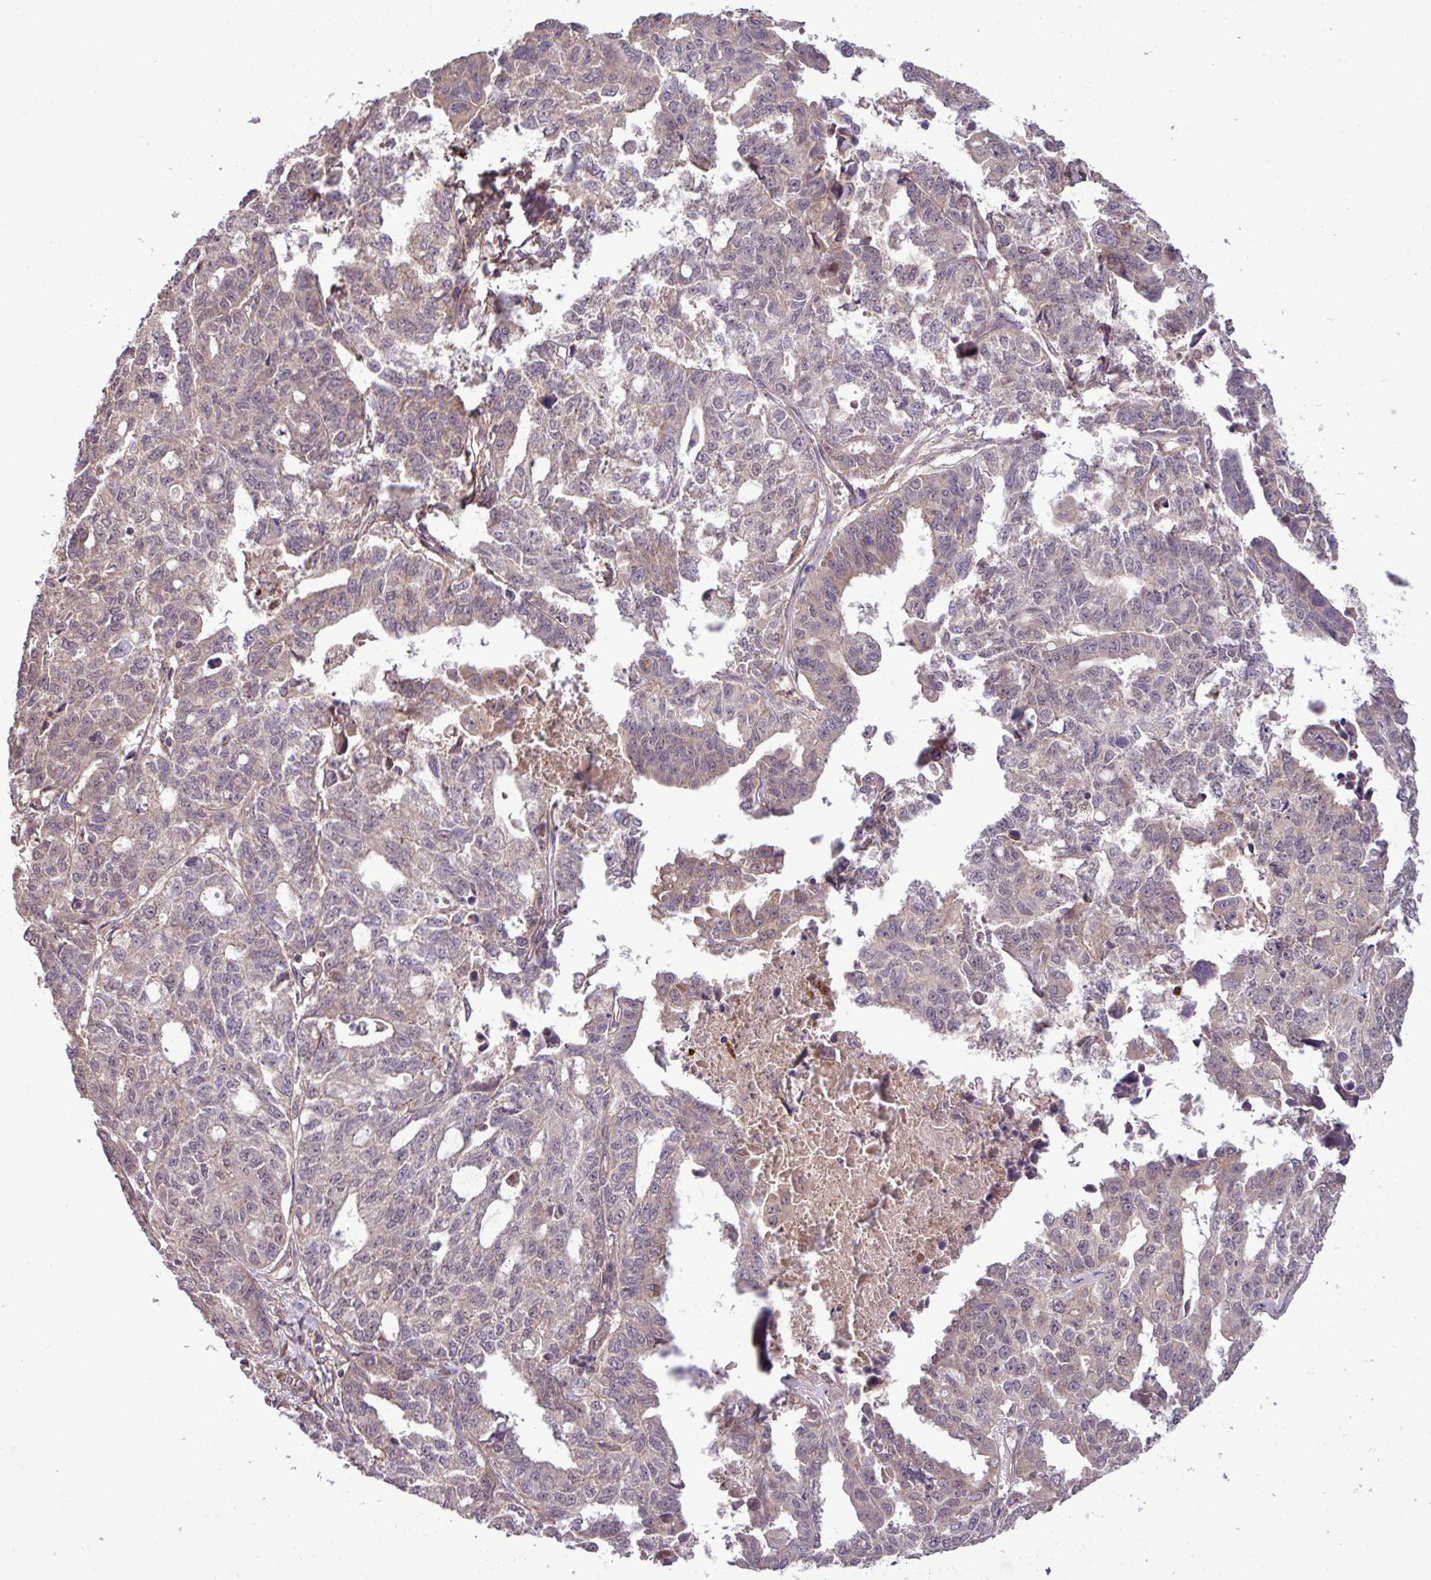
{"staining": {"intensity": "weak", "quantity": "25%-75%", "location": "nuclear"}, "tissue": "ovarian cancer", "cell_type": "Tumor cells", "image_type": "cancer", "snomed": [{"axis": "morphology", "description": "Adenocarcinoma, NOS"}, {"axis": "morphology", "description": "Carcinoma, endometroid"}, {"axis": "topography", "description": "Ovary"}], "caption": "Immunohistochemical staining of human endometroid carcinoma (ovarian) demonstrates low levels of weak nuclear protein expression in approximately 25%-75% of tumor cells.", "gene": "XIAP", "patient": {"sex": "female", "age": 72}}